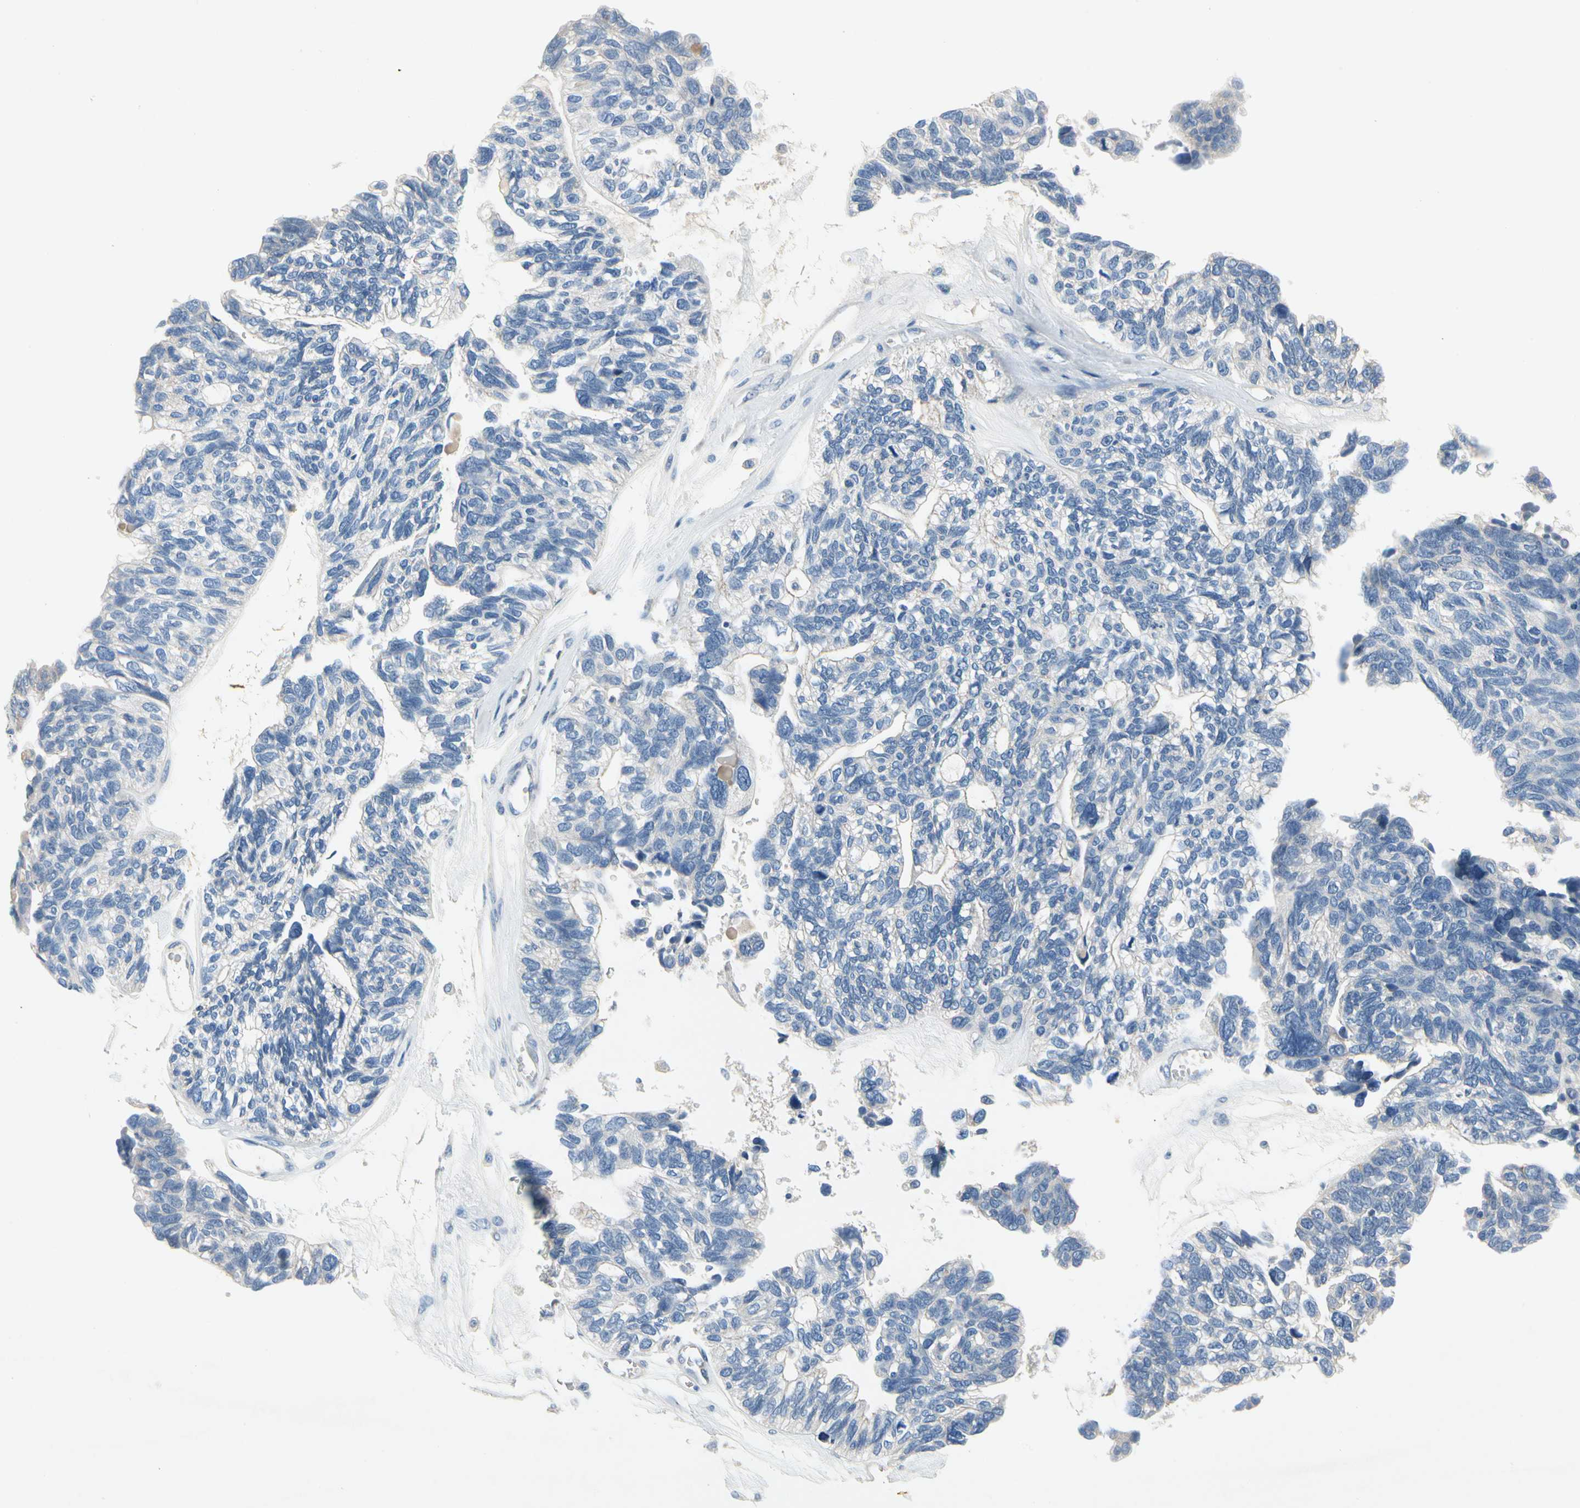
{"staining": {"intensity": "negative", "quantity": "none", "location": "none"}, "tissue": "ovarian cancer", "cell_type": "Tumor cells", "image_type": "cancer", "snomed": [{"axis": "morphology", "description": "Cystadenocarcinoma, serous, NOS"}, {"axis": "topography", "description": "Ovary"}], "caption": "High magnification brightfield microscopy of ovarian cancer stained with DAB (3,3'-diaminobenzidine) (brown) and counterstained with hematoxylin (blue): tumor cells show no significant positivity.", "gene": "CA14", "patient": {"sex": "female", "age": 79}}